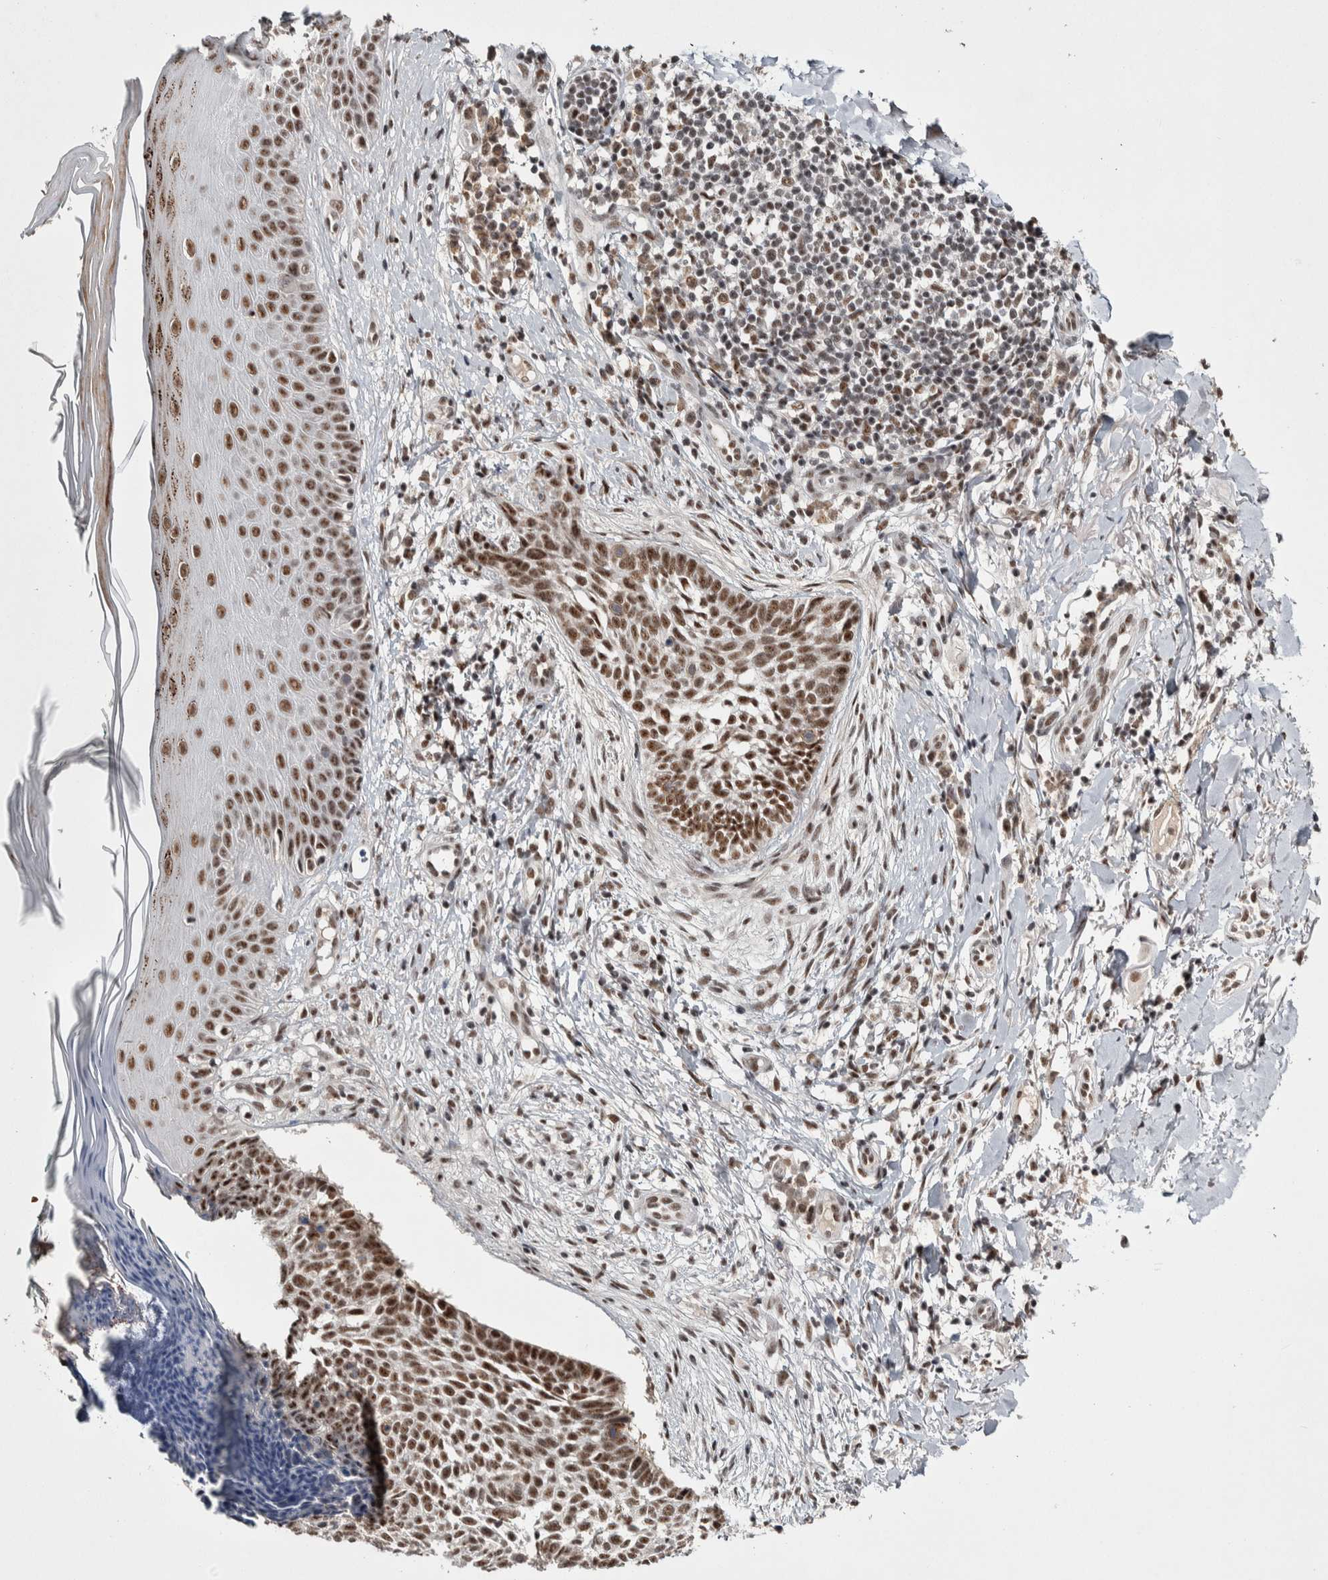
{"staining": {"intensity": "moderate", "quantity": ">75%", "location": "nuclear"}, "tissue": "skin cancer", "cell_type": "Tumor cells", "image_type": "cancer", "snomed": [{"axis": "morphology", "description": "Normal tissue, NOS"}, {"axis": "morphology", "description": "Basal cell carcinoma"}, {"axis": "topography", "description": "Skin"}], "caption": "Tumor cells exhibit medium levels of moderate nuclear positivity in about >75% of cells in human skin cancer.", "gene": "ASPN", "patient": {"sex": "male", "age": 67}}